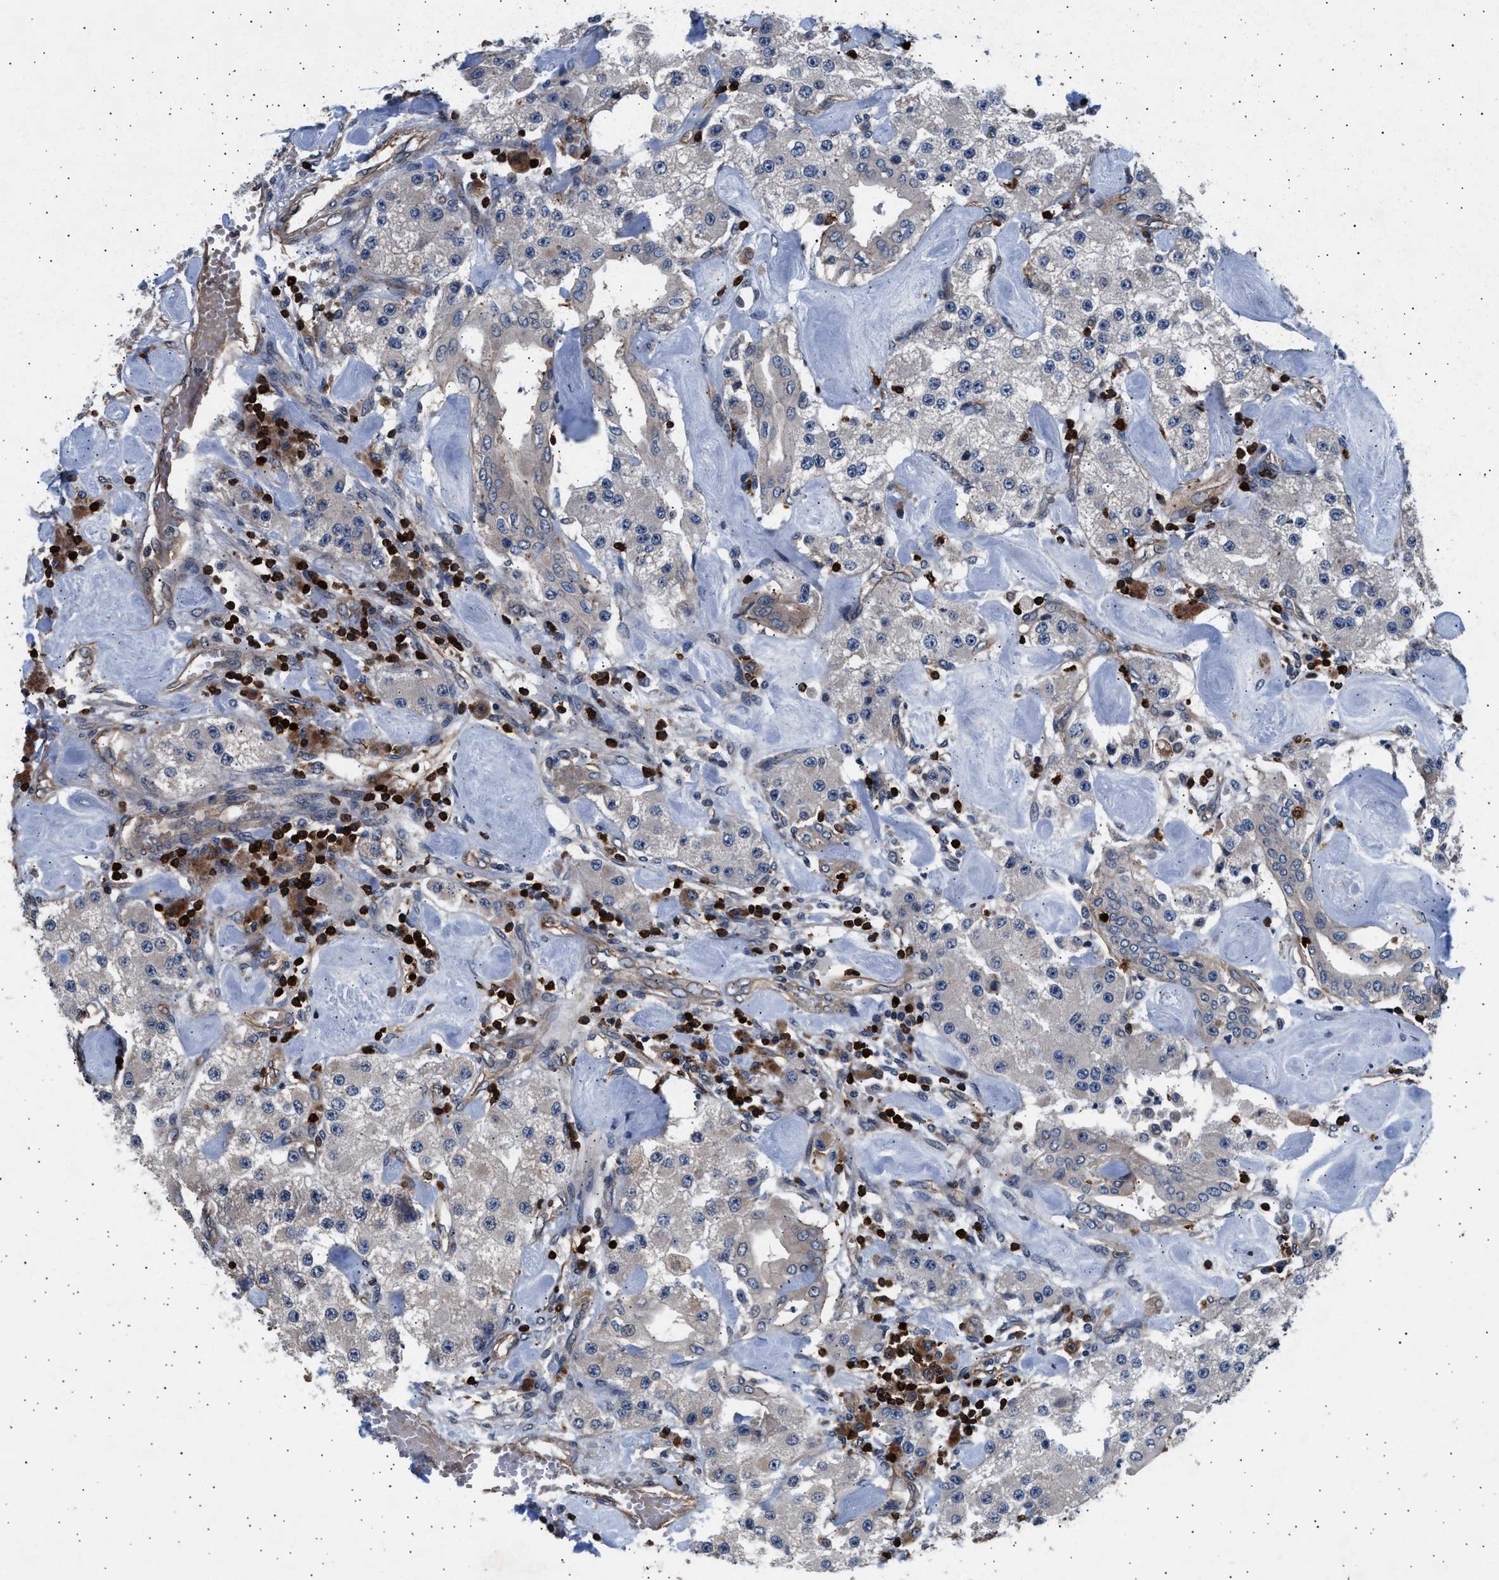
{"staining": {"intensity": "negative", "quantity": "none", "location": "none"}, "tissue": "carcinoid", "cell_type": "Tumor cells", "image_type": "cancer", "snomed": [{"axis": "morphology", "description": "Carcinoid, malignant, NOS"}, {"axis": "topography", "description": "Pancreas"}], "caption": "The immunohistochemistry (IHC) image has no significant staining in tumor cells of carcinoid (malignant) tissue.", "gene": "GRAP2", "patient": {"sex": "male", "age": 41}}